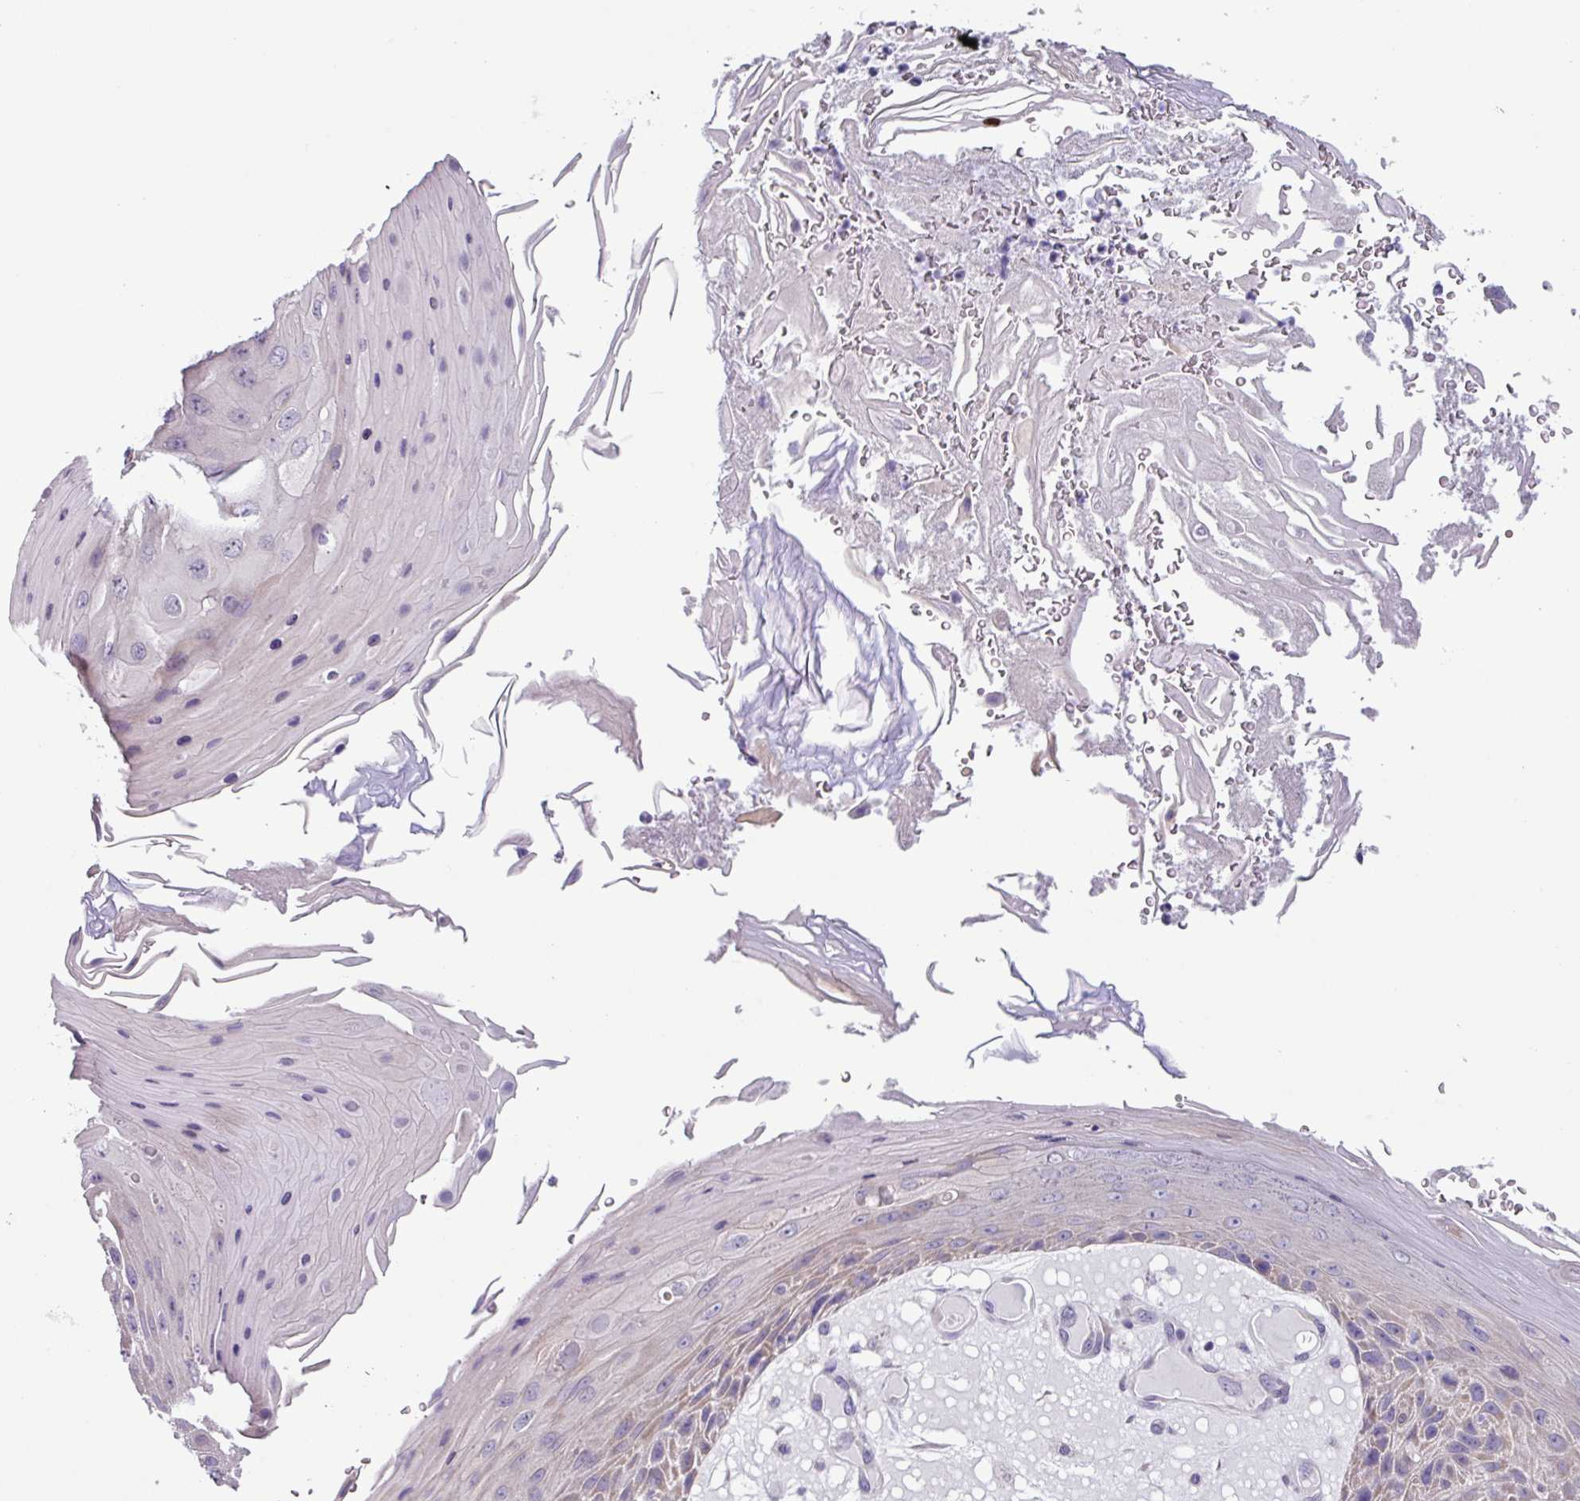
{"staining": {"intensity": "weak", "quantity": "<25%", "location": "cytoplasmic/membranous"}, "tissue": "skin cancer", "cell_type": "Tumor cells", "image_type": "cancer", "snomed": [{"axis": "morphology", "description": "Squamous cell carcinoma, NOS"}, {"axis": "topography", "description": "Skin"}], "caption": "Immunohistochemistry (IHC) of human skin cancer shows no positivity in tumor cells.", "gene": "C20orf27", "patient": {"sex": "female", "age": 88}}